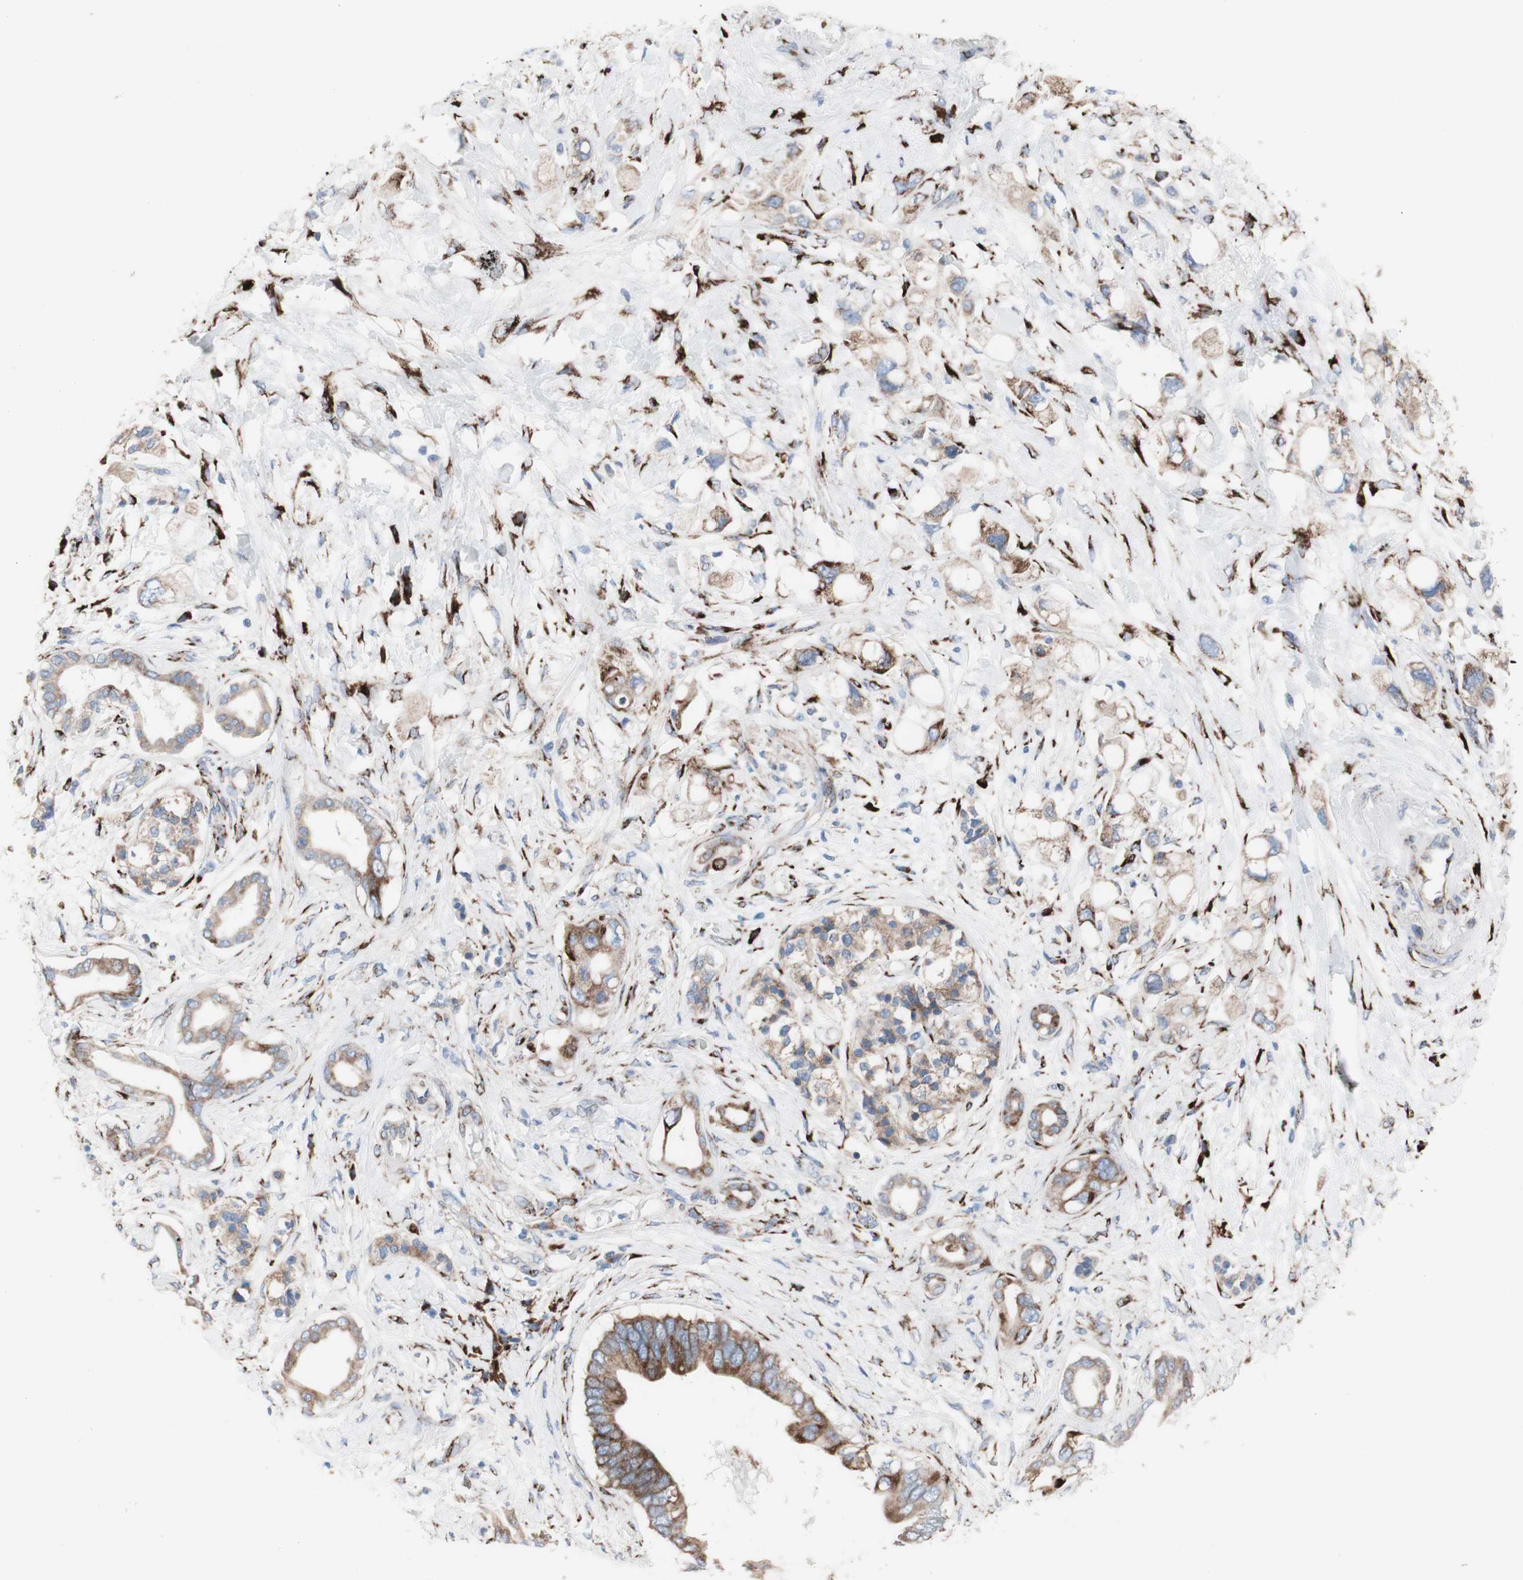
{"staining": {"intensity": "strong", "quantity": "<25%", "location": "cytoplasmic/membranous"}, "tissue": "pancreatic cancer", "cell_type": "Tumor cells", "image_type": "cancer", "snomed": [{"axis": "morphology", "description": "Adenocarcinoma, NOS"}, {"axis": "topography", "description": "Pancreas"}], "caption": "Immunohistochemical staining of pancreatic adenocarcinoma exhibits medium levels of strong cytoplasmic/membranous positivity in approximately <25% of tumor cells.", "gene": "AGPAT5", "patient": {"sex": "female", "age": 56}}